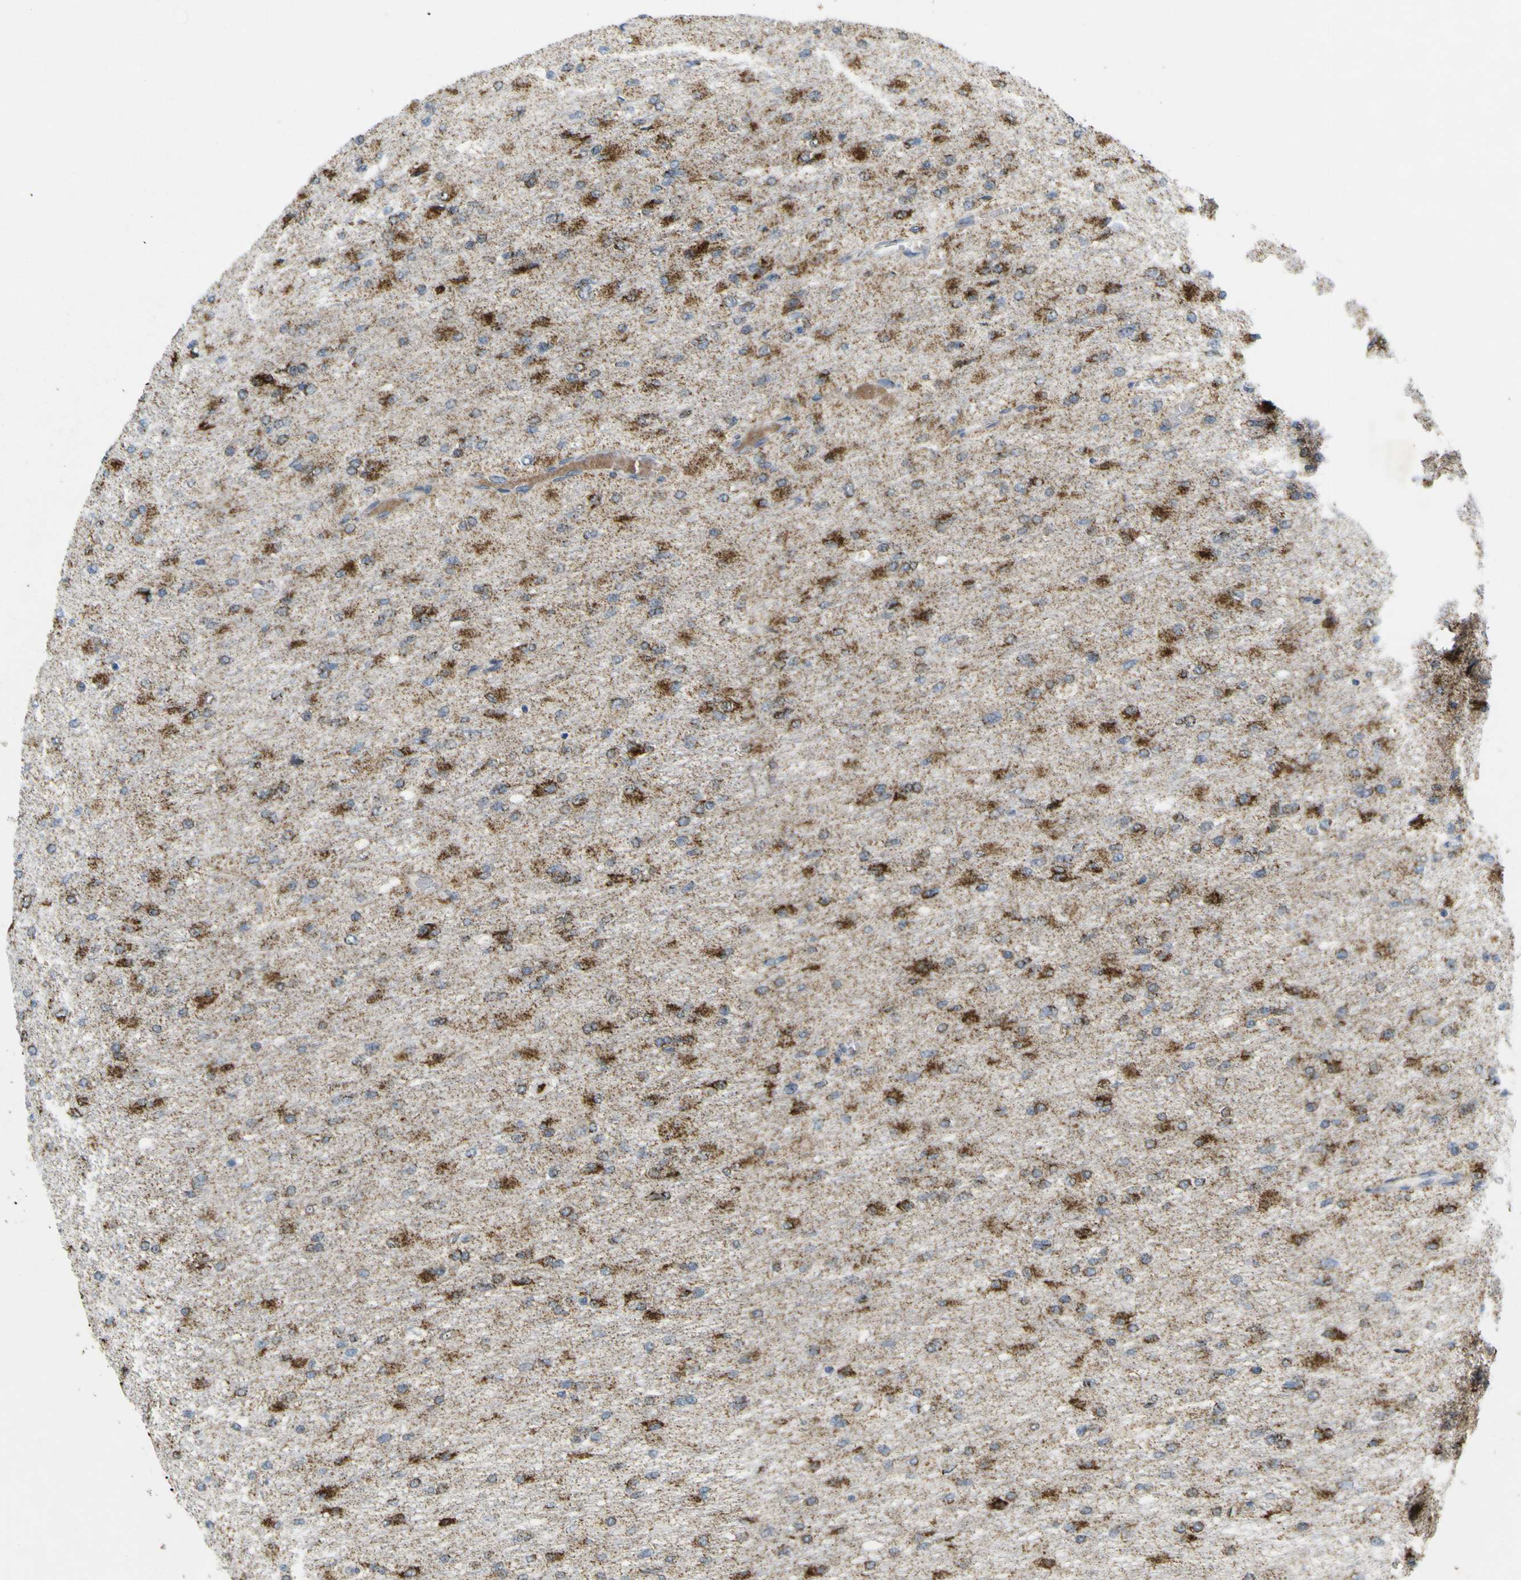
{"staining": {"intensity": "moderate", "quantity": ">75%", "location": "cytoplasmic/membranous"}, "tissue": "glioma", "cell_type": "Tumor cells", "image_type": "cancer", "snomed": [{"axis": "morphology", "description": "Glioma, malignant, High grade"}, {"axis": "topography", "description": "Cerebral cortex"}], "caption": "Protein staining of malignant glioma (high-grade) tissue shows moderate cytoplasmic/membranous expression in approximately >75% of tumor cells. Using DAB (3,3'-diaminobenzidine) (brown) and hematoxylin (blue) stains, captured at high magnification using brightfield microscopy.", "gene": "ACBD5", "patient": {"sex": "female", "age": 36}}